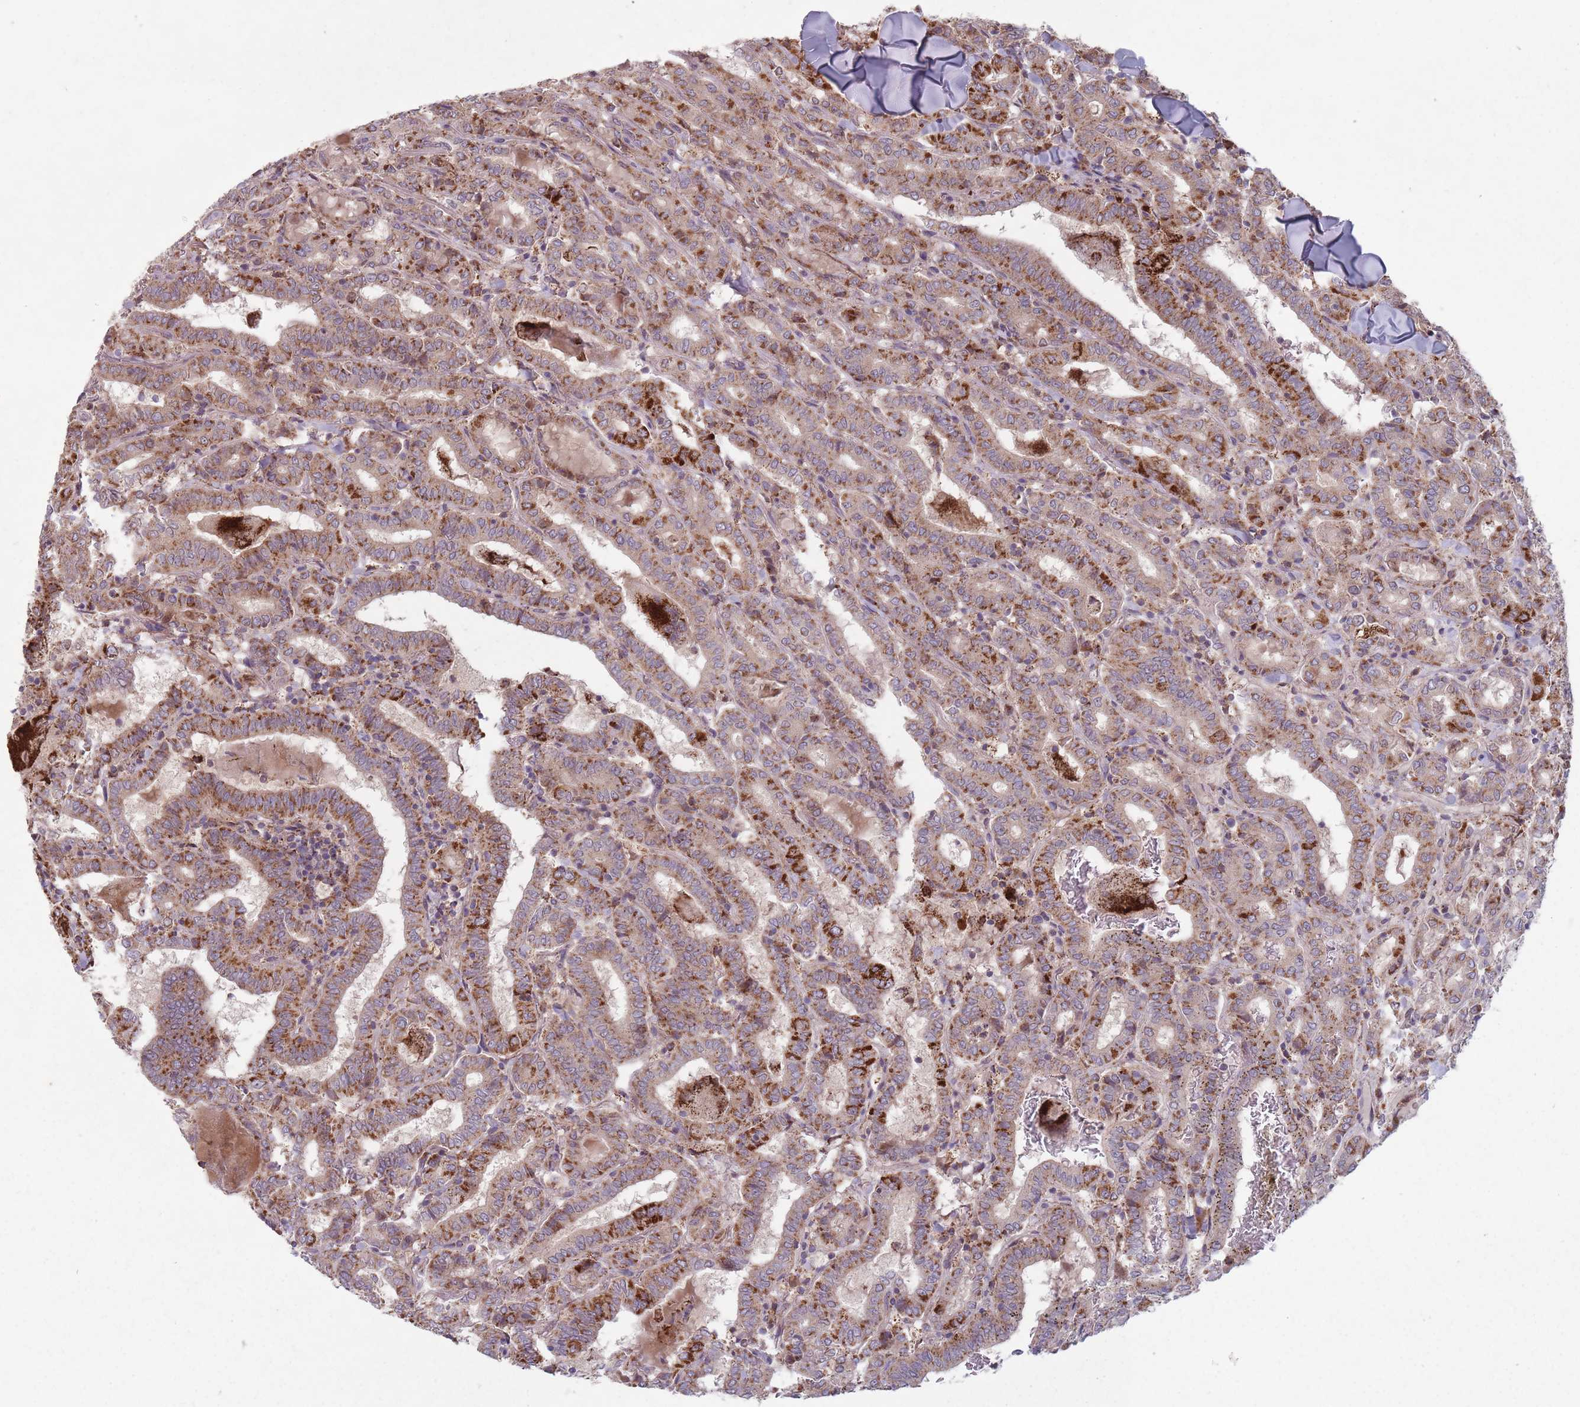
{"staining": {"intensity": "strong", "quantity": ">75%", "location": "cytoplasmic/membranous"}, "tissue": "thyroid cancer", "cell_type": "Tumor cells", "image_type": "cancer", "snomed": [{"axis": "morphology", "description": "Papillary adenocarcinoma, NOS"}, {"axis": "topography", "description": "Thyroid gland"}], "caption": "Protein staining displays strong cytoplasmic/membranous positivity in approximately >75% of tumor cells in thyroid cancer.", "gene": "OR10Q1", "patient": {"sex": "female", "age": 72}}